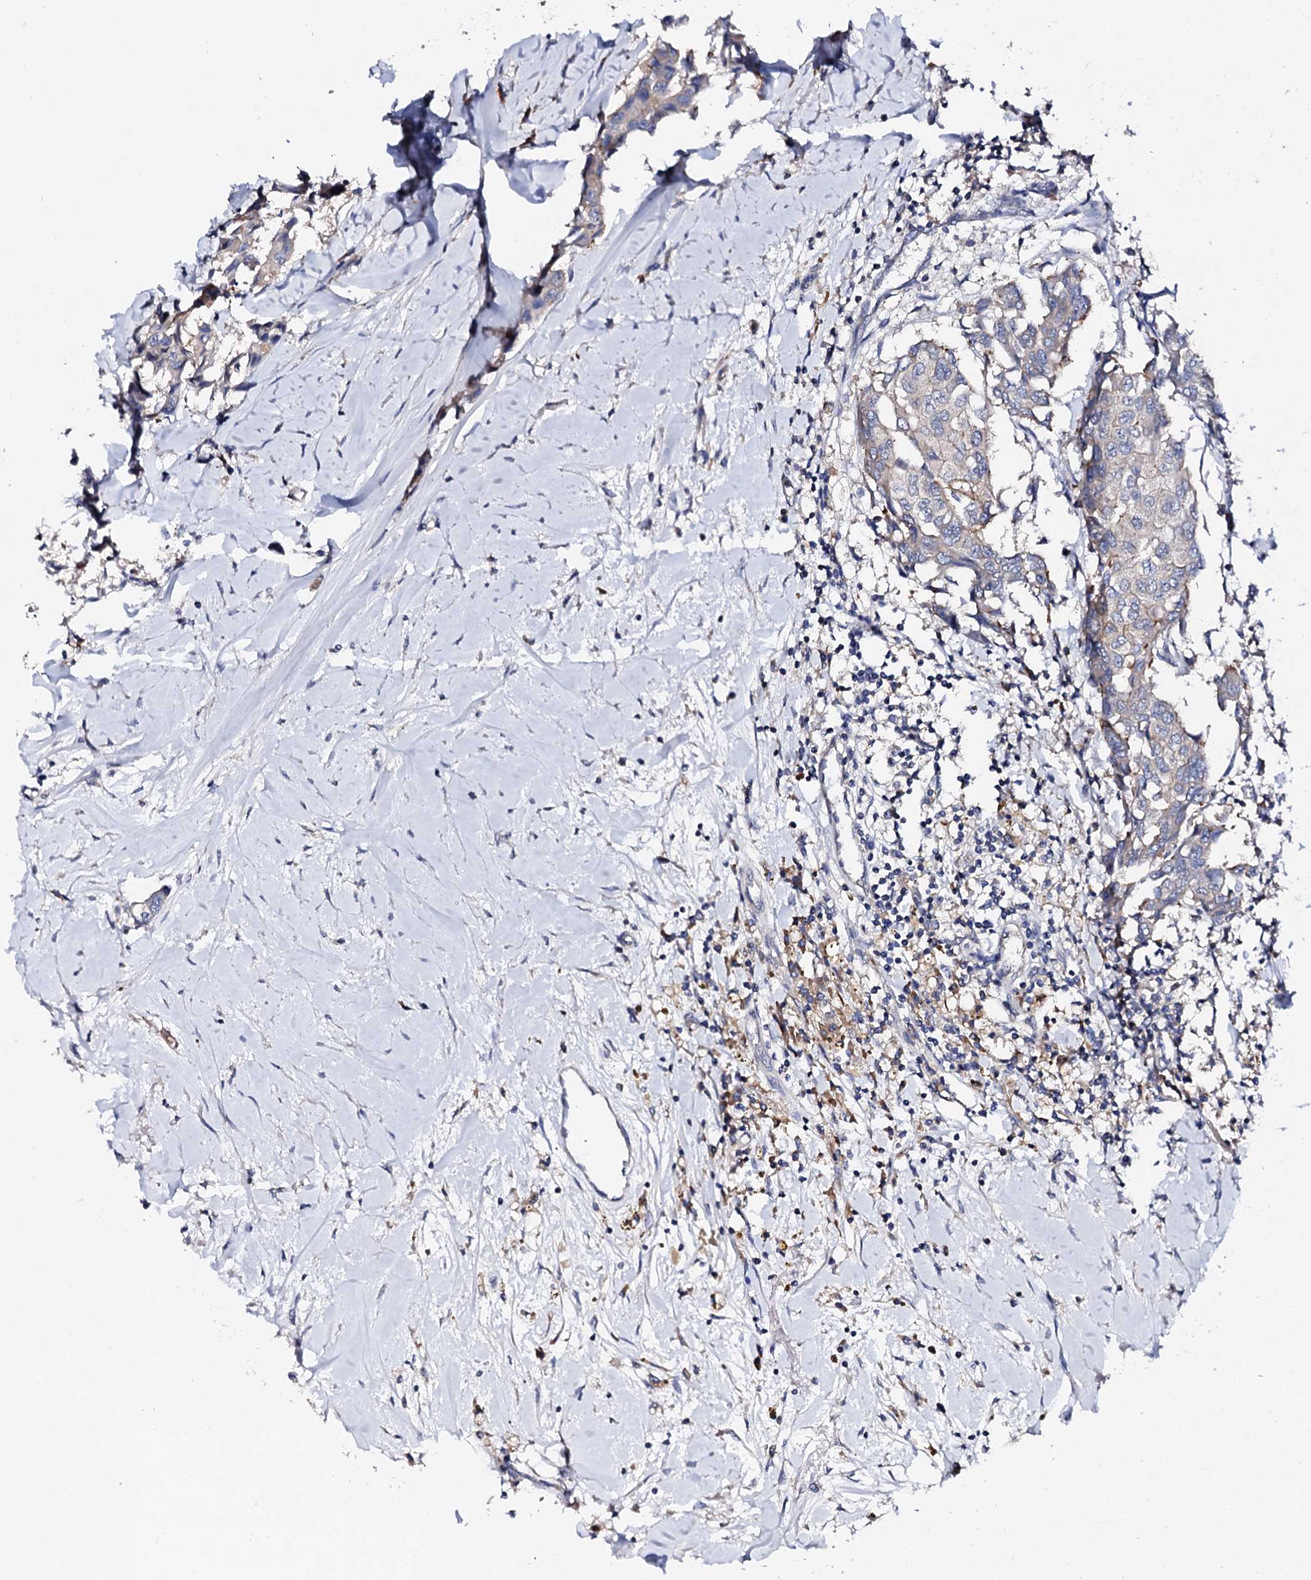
{"staining": {"intensity": "weak", "quantity": "<25%", "location": "cytoplasmic/membranous"}, "tissue": "breast cancer", "cell_type": "Tumor cells", "image_type": "cancer", "snomed": [{"axis": "morphology", "description": "Duct carcinoma"}, {"axis": "topography", "description": "Breast"}], "caption": "The immunohistochemistry (IHC) photomicrograph has no significant staining in tumor cells of invasive ductal carcinoma (breast) tissue.", "gene": "NUP58", "patient": {"sex": "female", "age": 80}}